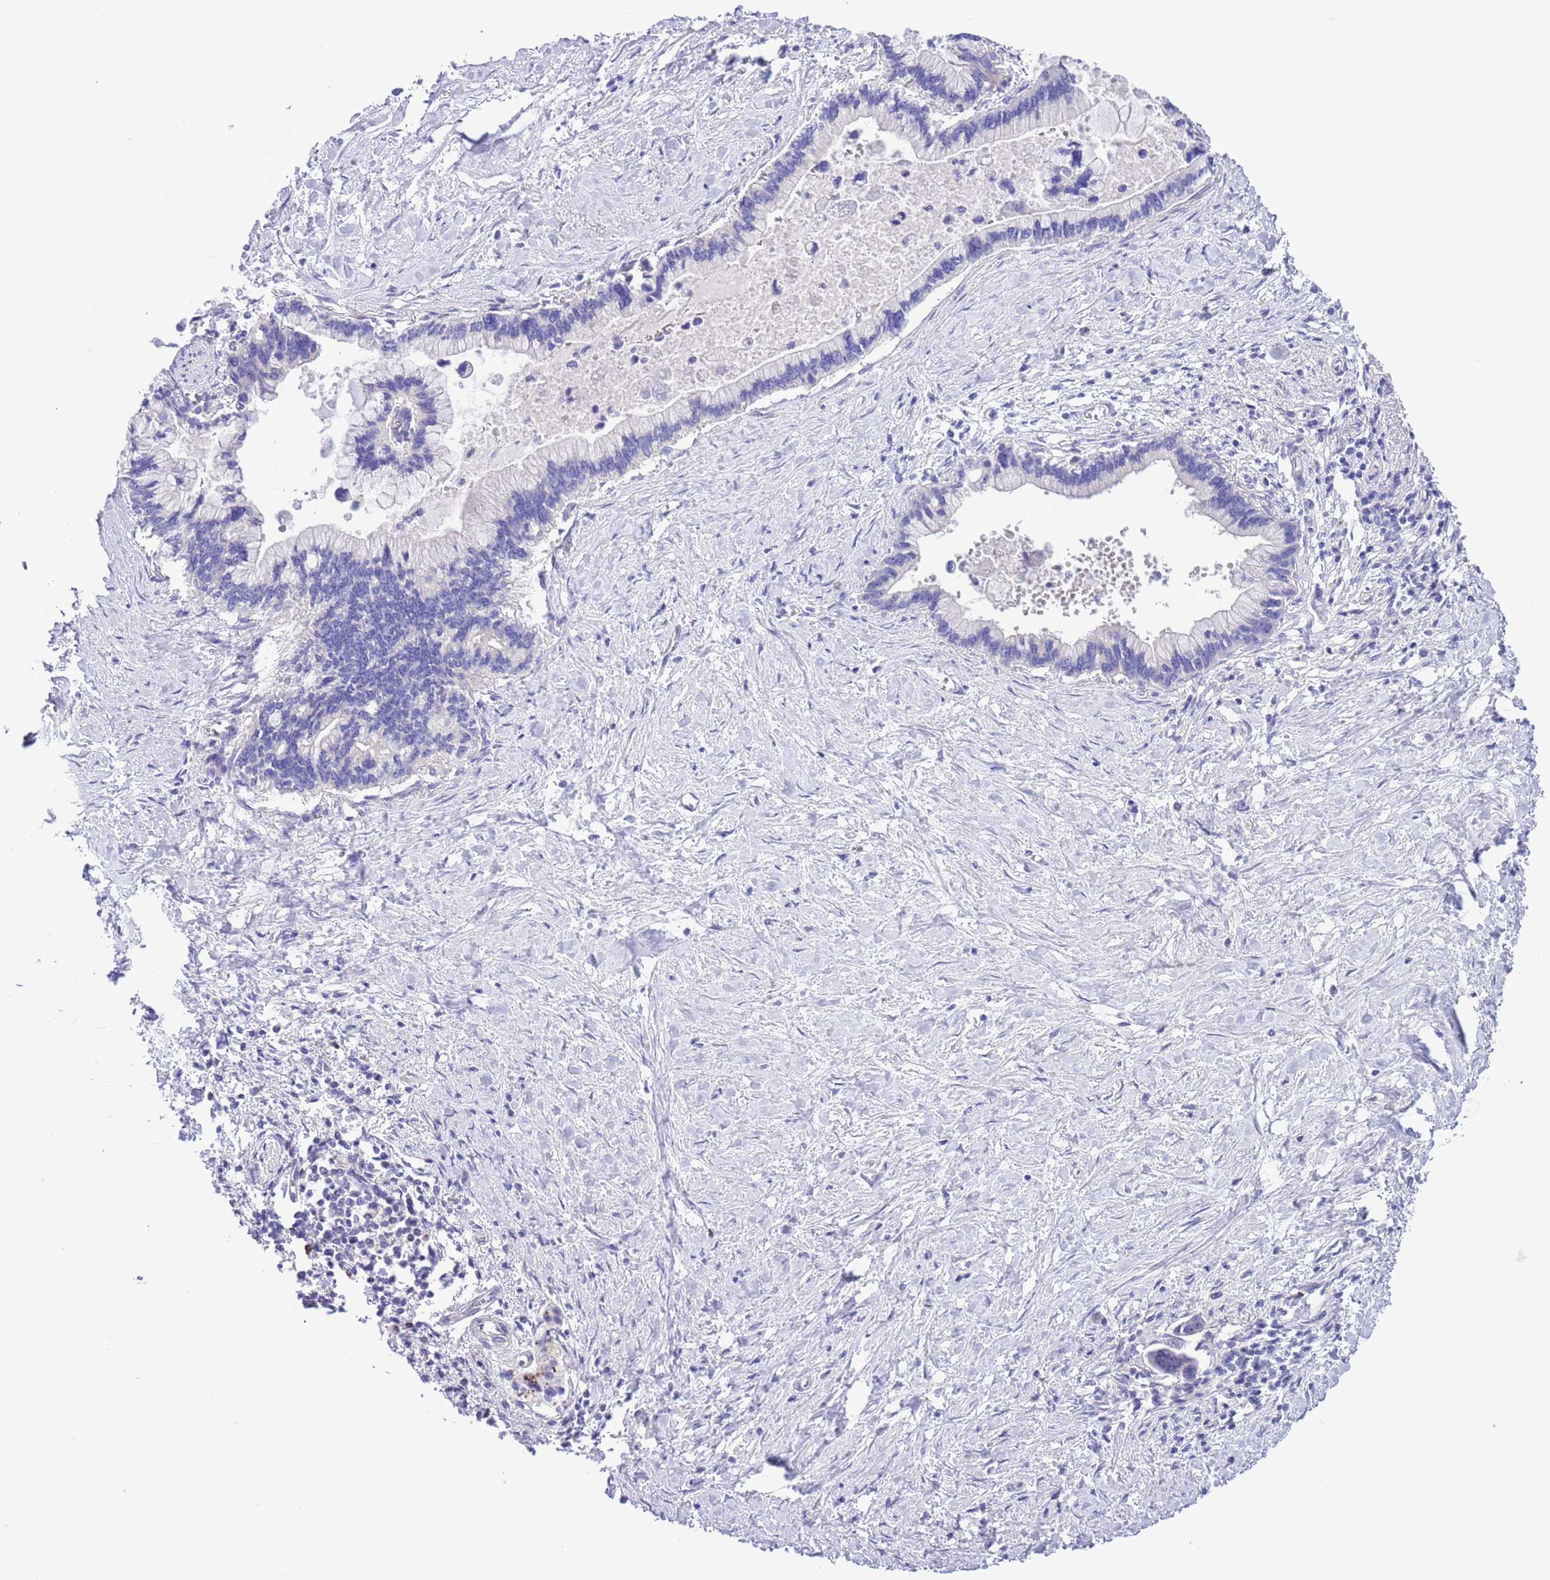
{"staining": {"intensity": "negative", "quantity": "none", "location": "none"}, "tissue": "pancreatic cancer", "cell_type": "Tumor cells", "image_type": "cancer", "snomed": [{"axis": "morphology", "description": "Adenocarcinoma, NOS"}, {"axis": "topography", "description": "Pancreas"}], "caption": "Immunohistochemistry (IHC) of human pancreatic cancer (adenocarcinoma) exhibits no positivity in tumor cells.", "gene": "PRR32", "patient": {"sex": "female", "age": 83}}